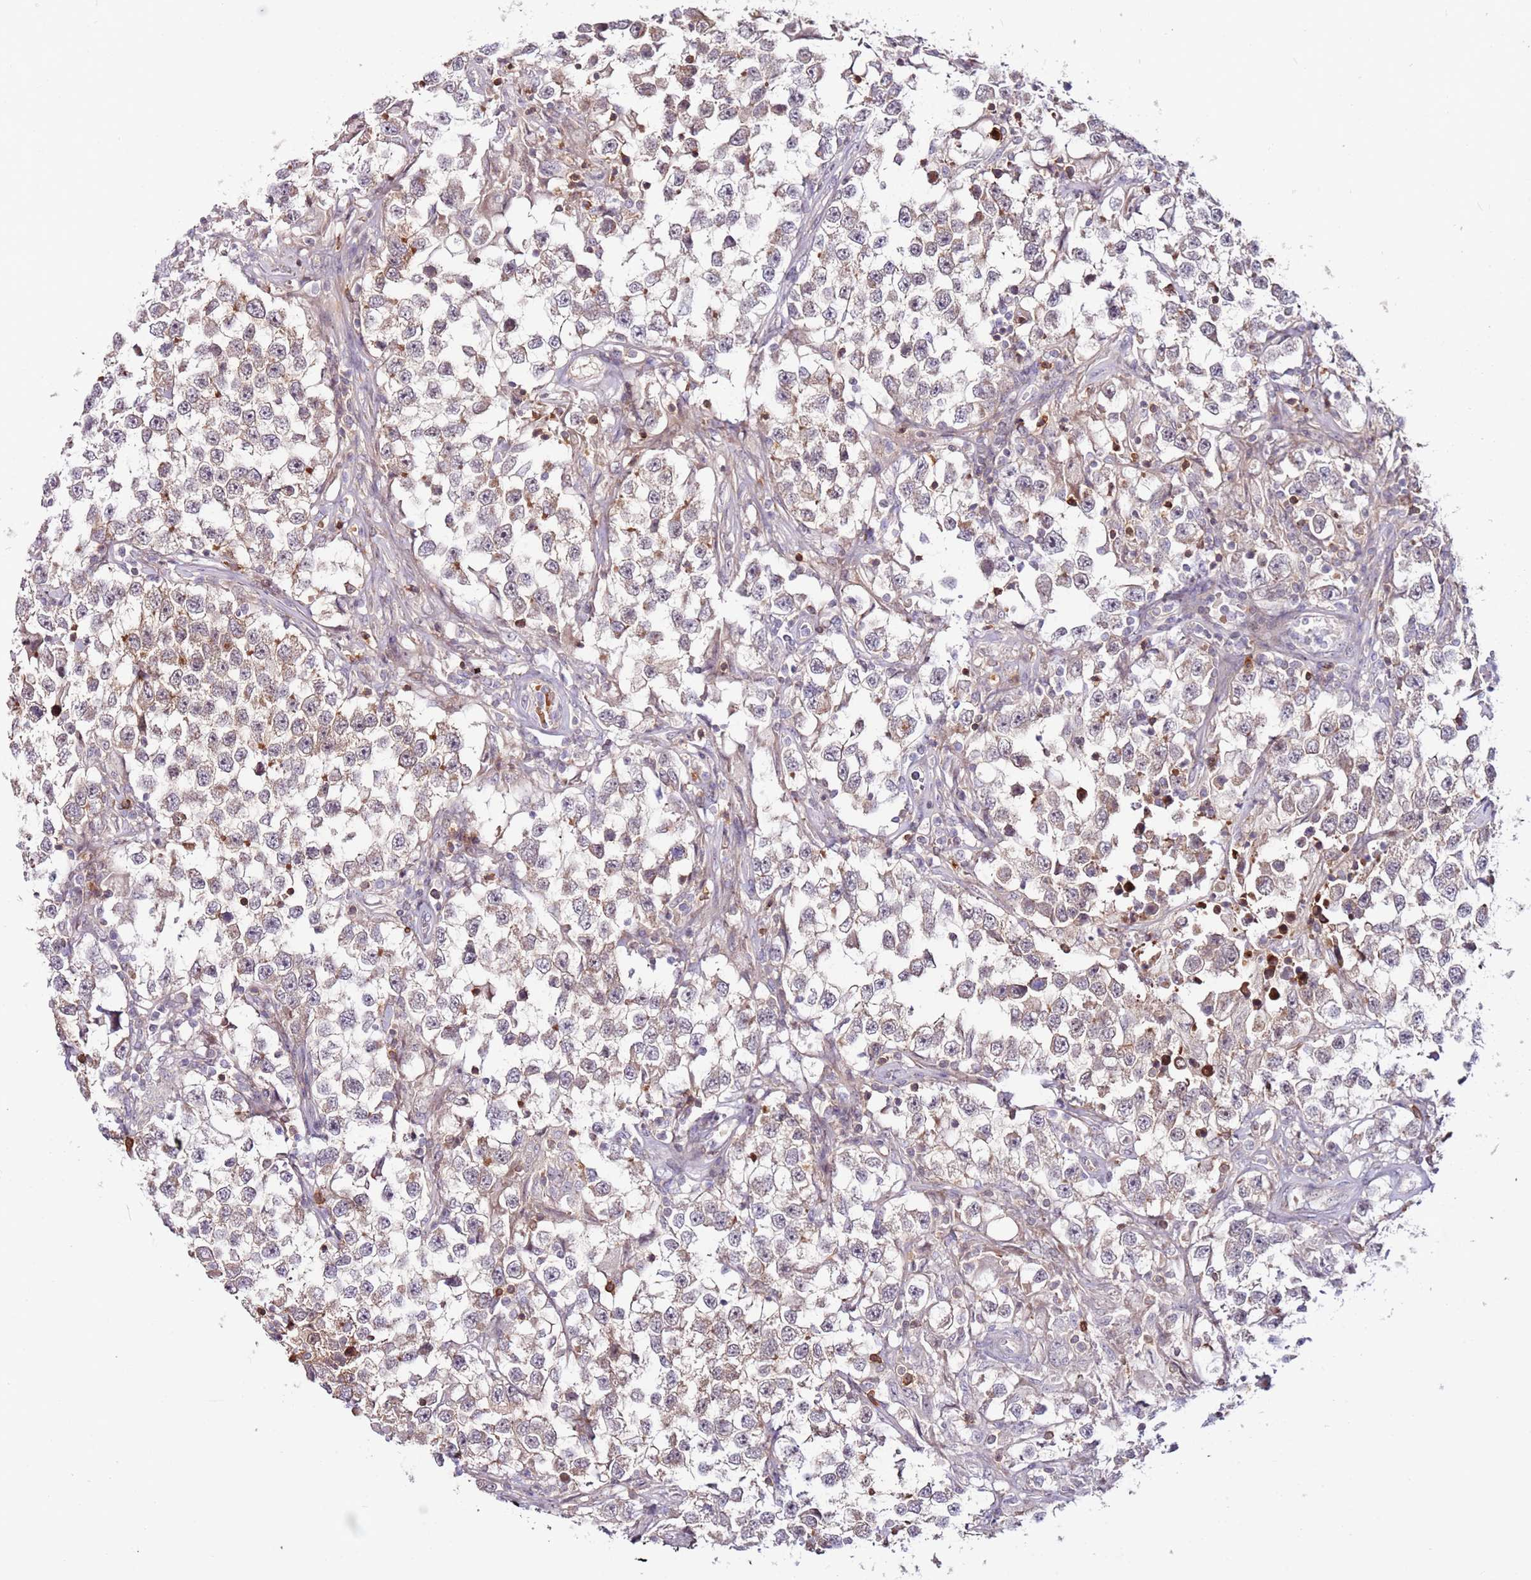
{"staining": {"intensity": "weak", "quantity": "25%-75%", "location": "cytoplasmic/membranous"}, "tissue": "testis cancer", "cell_type": "Tumor cells", "image_type": "cancer", "snomed": [{"axis": "morphology", "description": "Seminoma, NOS"}, {"axis": "topography", "description": "Testis"}], "caption": "Testis cancer (seminoma) stained with DAB (3,3'-diaminobenzidine) IHC reveals low levels of weak cytoplasmic/membranous staining in approximately 25%-75% of tumor cells. The protein of interest is stained brown, and the nuclei are stained in blue (DAB (3,3'-diaminobenzidine) IHC with brightfield microscopy, high magnification).", "gene": "MTG2", "patient": {"sex": "male", "age": 46}}